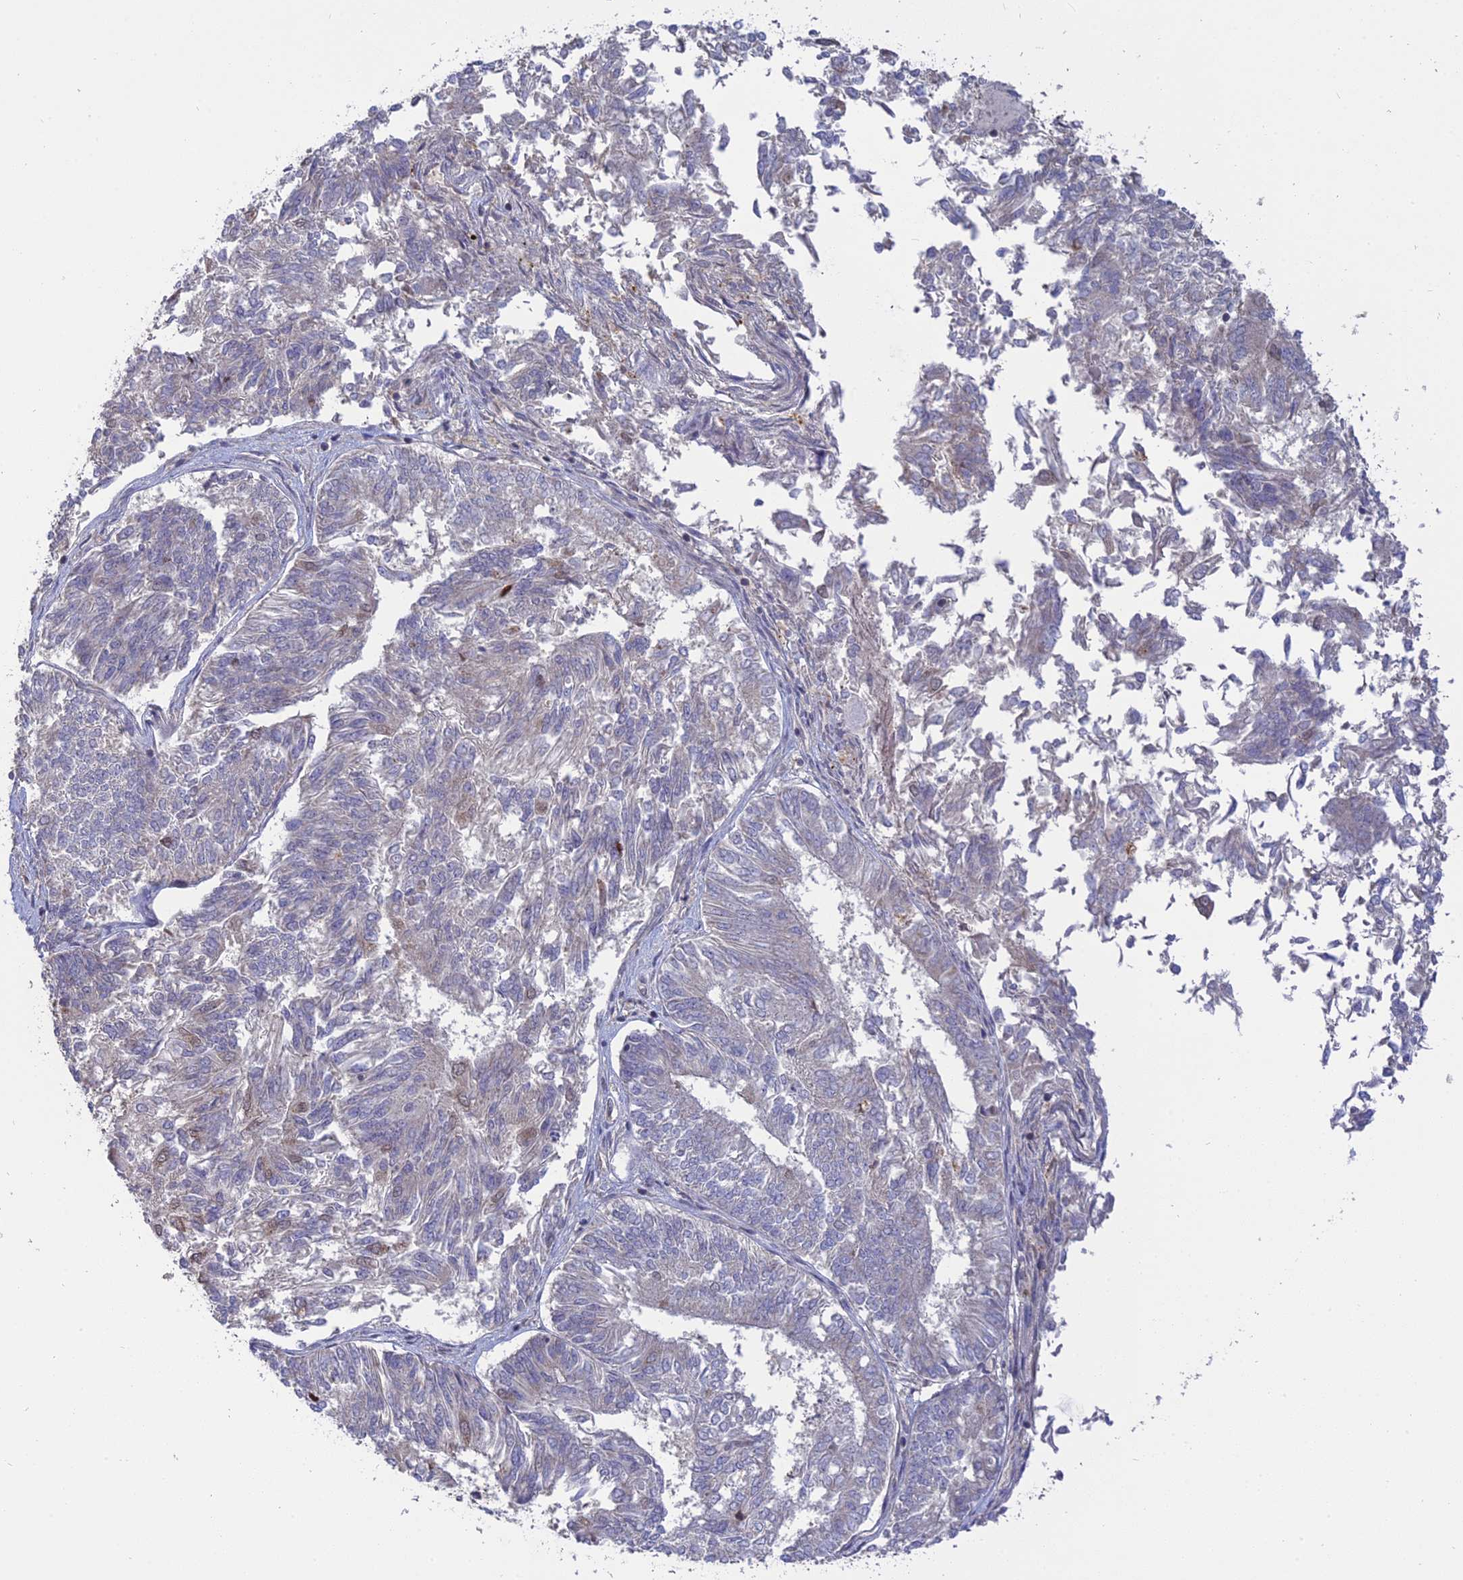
{"staining": {"intensity": "negative", "quantity": "none", "location": "none"}, "tissue": "endometrial cancer", "cell_type": "Tumor cells", "image_type": "cancer", "snomed": [{"axis": "morphology", "description": "Adenocarcinoma, NOS"}, {"axis": "topography", "description": "Endometrium"}], "caption": "The image displays no significant positivity in tumor cells of endometrial adenocarcinoma.", "gene": "PKIG", "patient": {"sex": "female", "age": 58}}